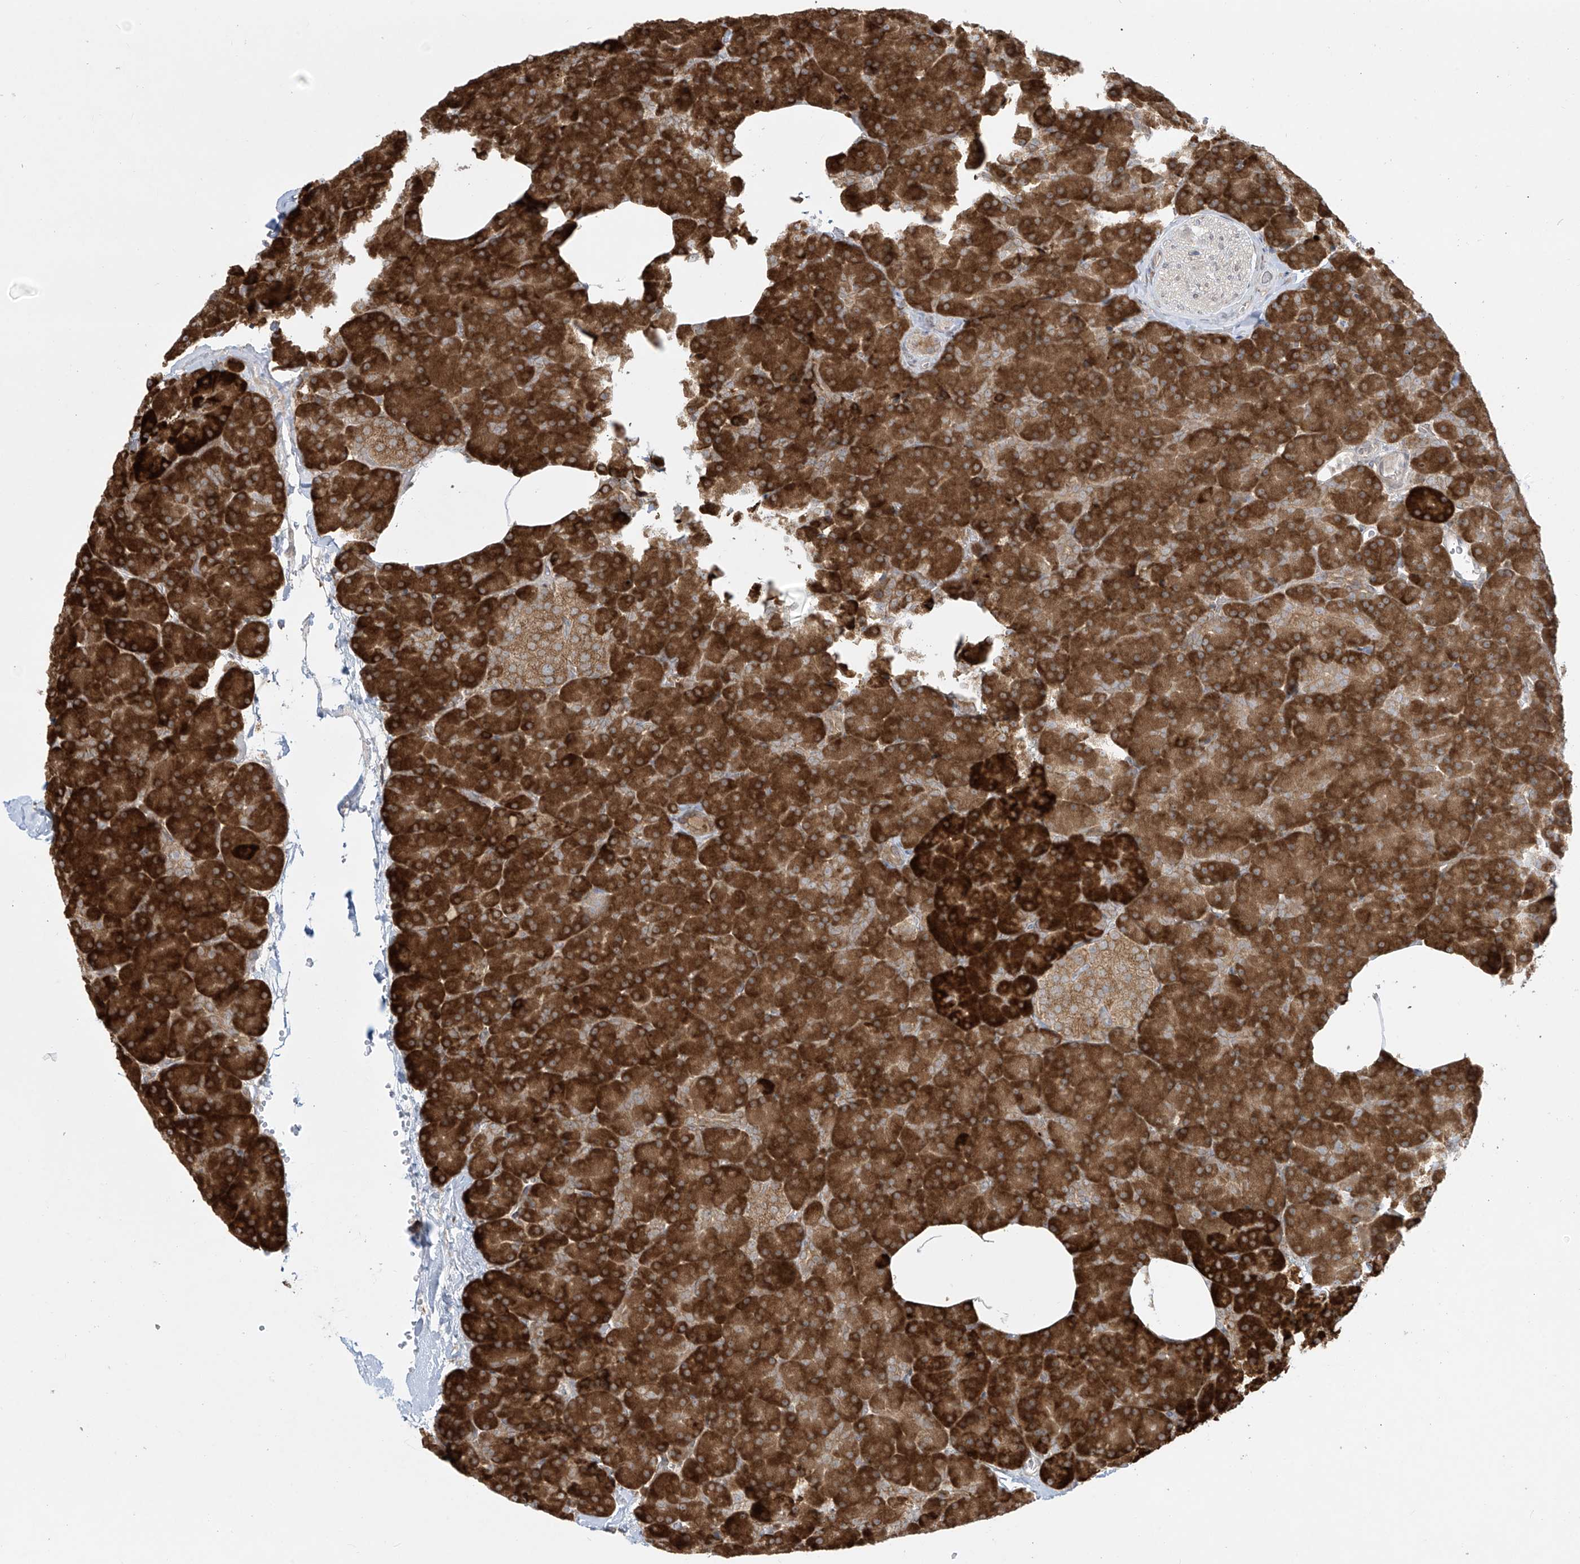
{"staining": {"intensity": "strong", "quantity": ">75%", "location": "cytoplasmic/membranous"}, "tissue": "pancreas", "cell_type": "Exocrine glandular cells", "image_type": "normal", "snomed": [{"axis": "morphology", "description": "Normal tissue, NOS"}, {"axis": "morphology", "description": "Carcinoid, malignant, NOS"}, {"axis": "topography", "description": "Pancreas"}], "caption": "Immunohistochemistry (IHC) (DAB) staining of unremarkable human pancreas displays strong cytoplasmic/membranous protein staining in approximately >75% of exocrine glandular cells.", "gene": "PPAT", "patient": {"sex": "female", "age": 35}}